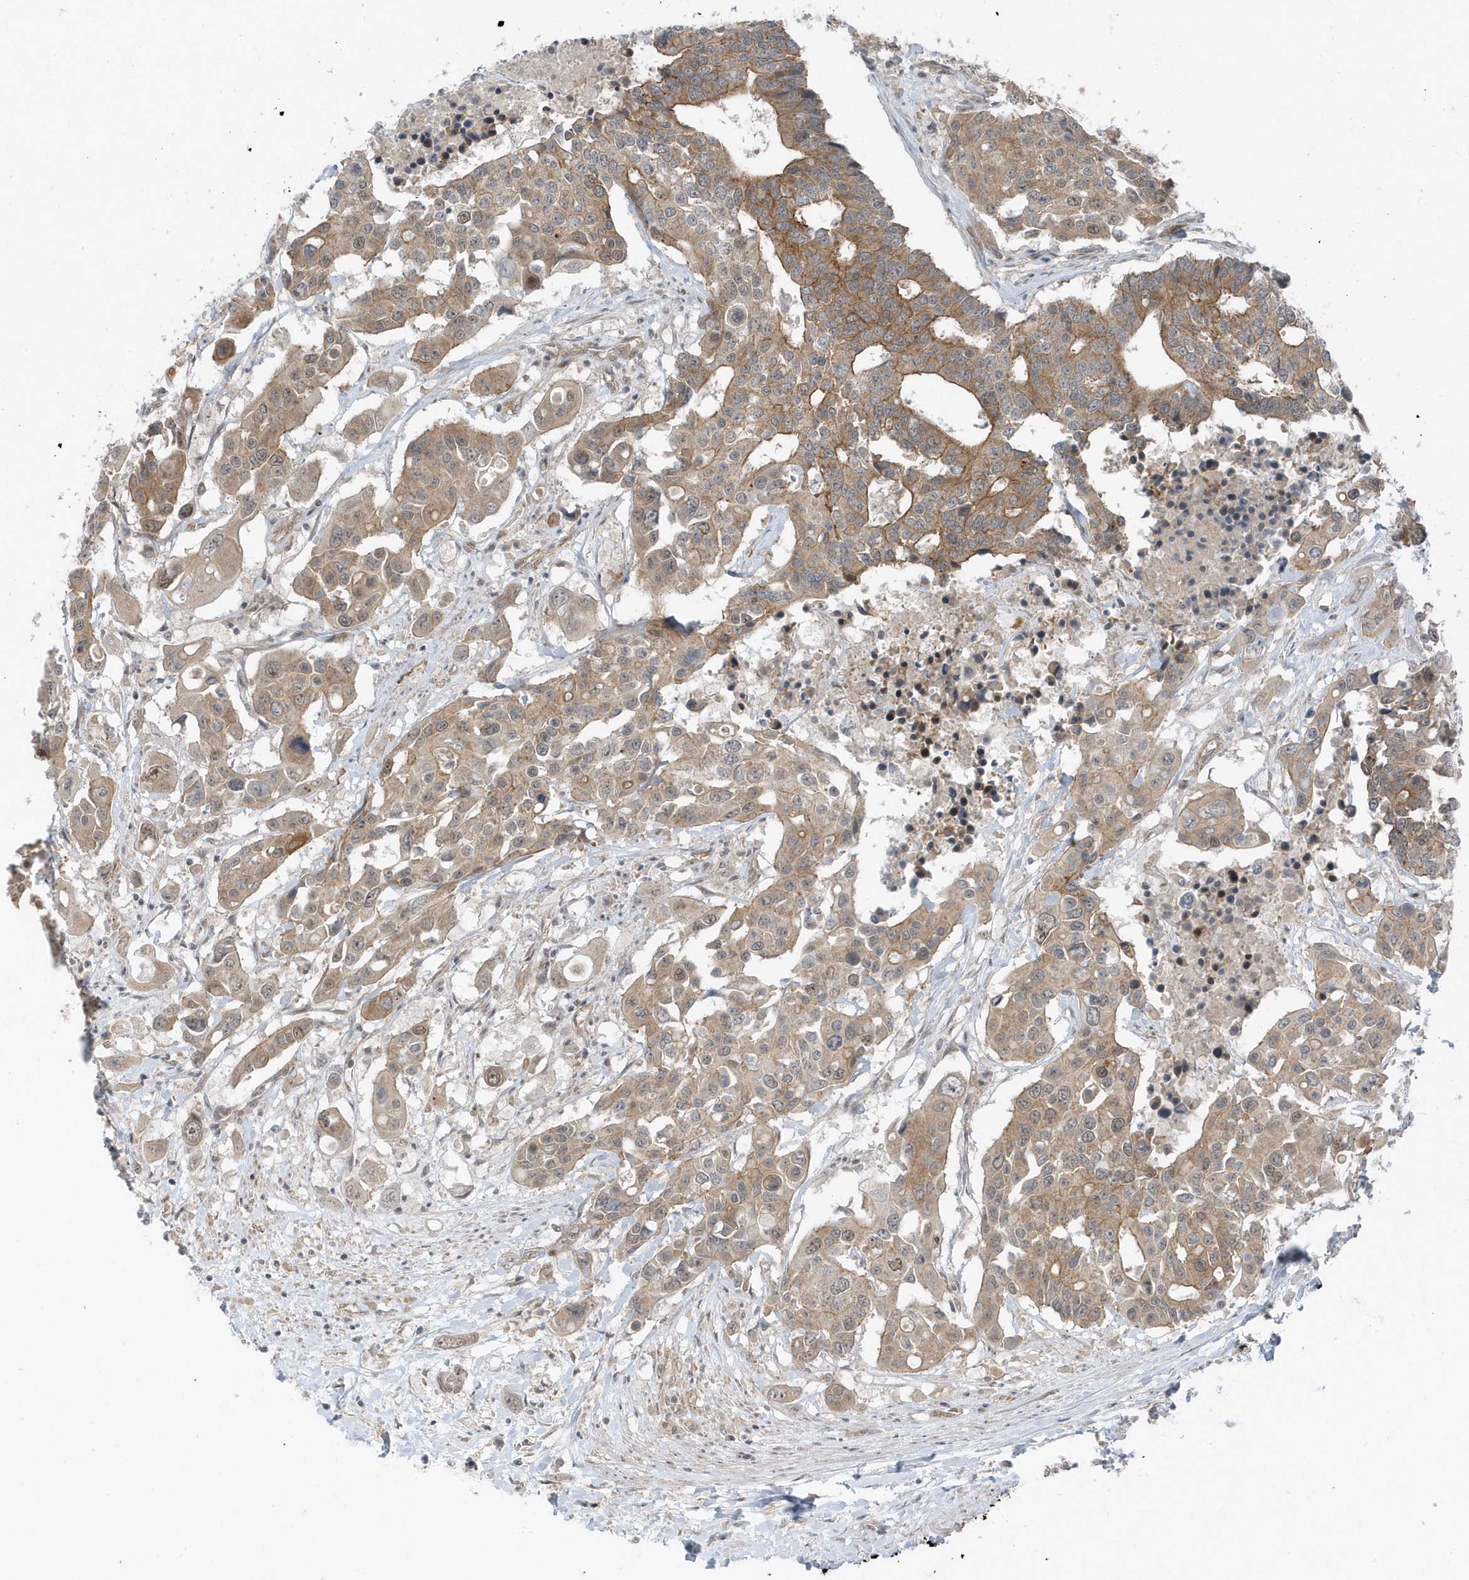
{"staining": {"intensity": "moderate", "quantity": ">75%", "location": "cytoplasmic/membranous"}, "tissue": "colorectal cancer", "cell_type": "Tumor cells", "image_type": "cancer", "snomed": [{"axis": "morphology", "description": "Adenocarcinoma, NOS"}, {"axis": "topography", "description": "Colon"}], "caption": "Colorectal cancer tissue exhibits moderate cytoplasmic/membranous expression in approximately >75% of tumor cells The protein of interest is stained brown, and the nuclei are stained in blue (DAB IHC with brightfield microscopy, high magnification).", "gene": "PARD3B", "patient": {"sex": "male", "age": 77}}